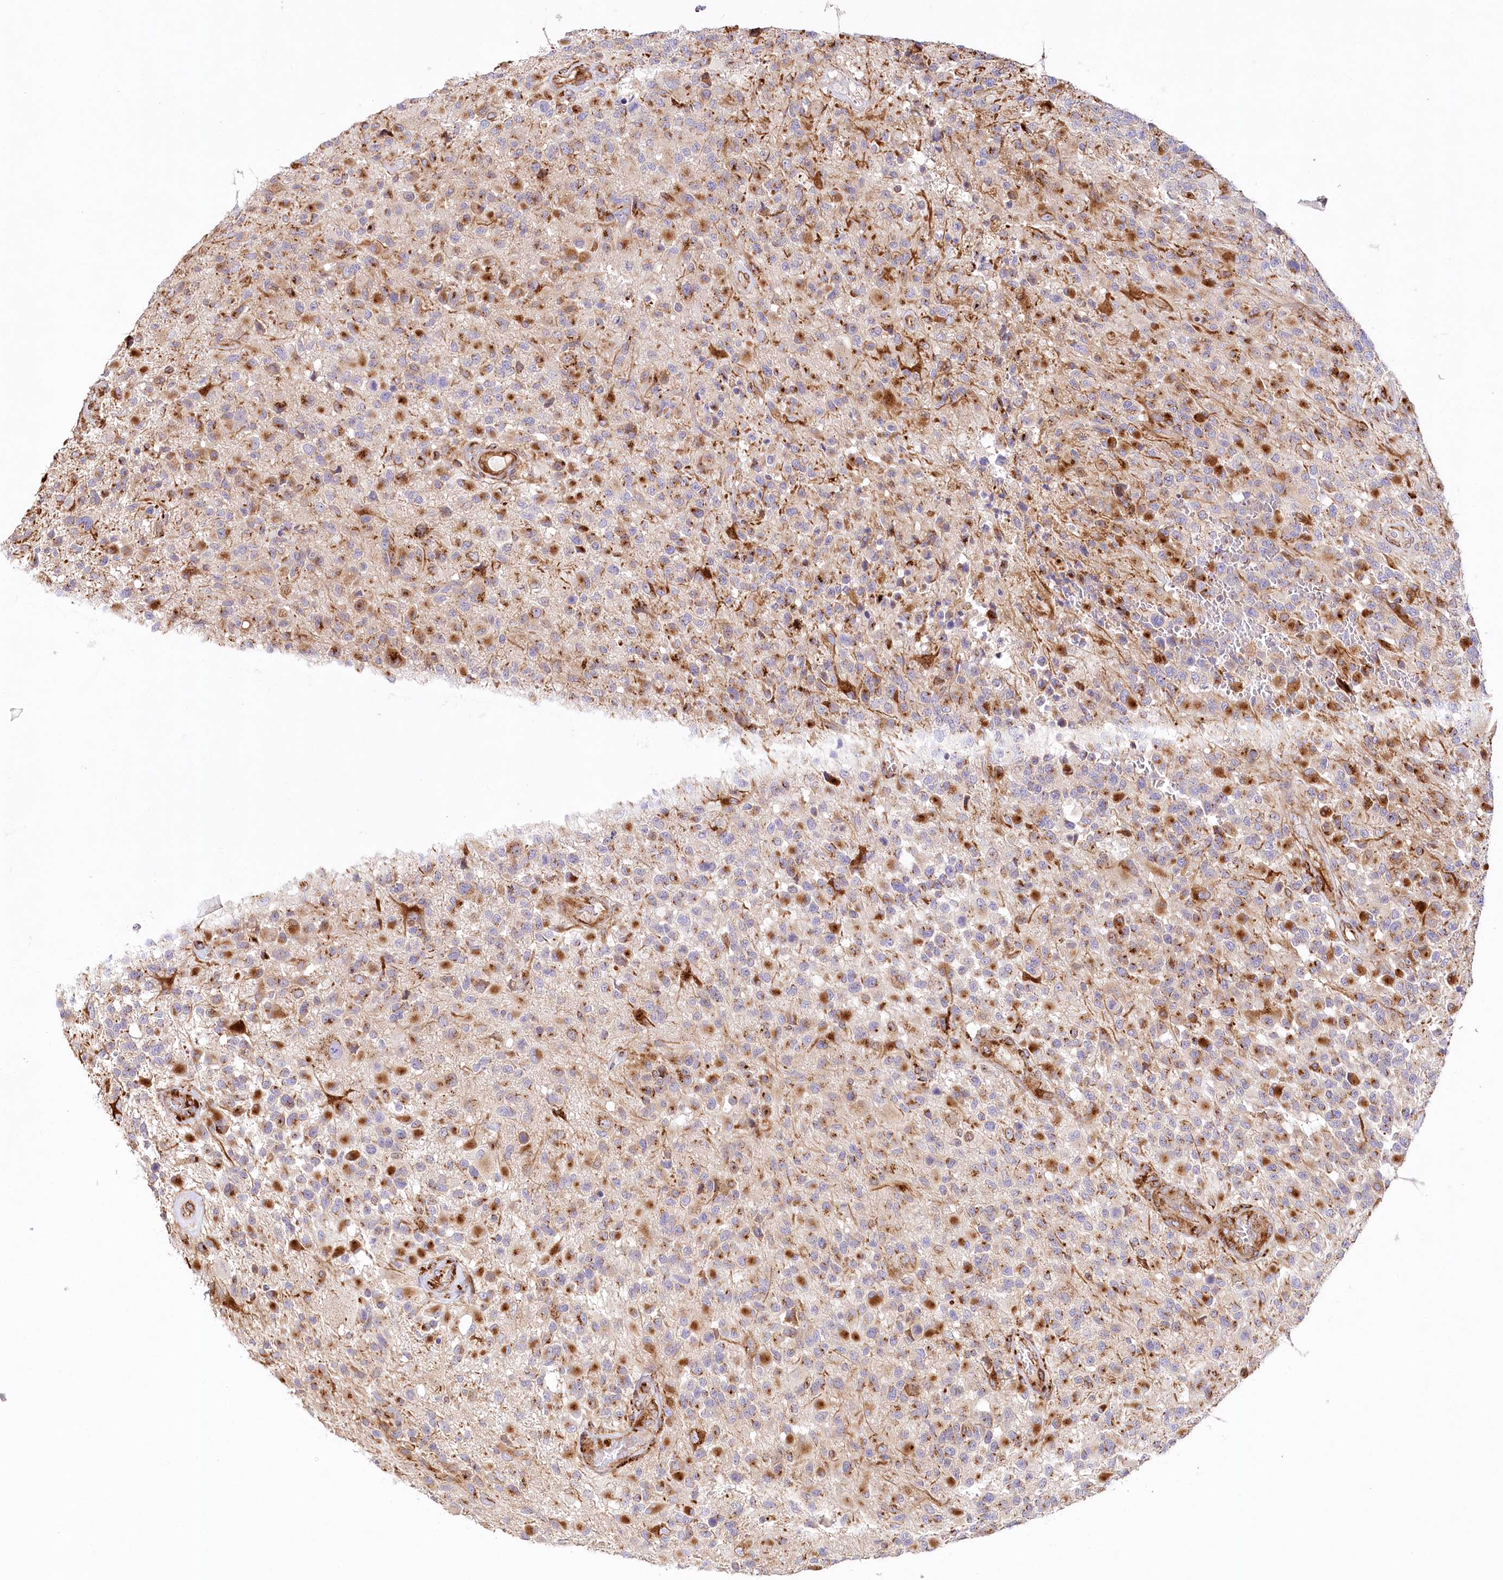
{"staining": {"intensity": "strong", "quantity": "25%-75%", "location": "cytoplasmic/membranous"}, "tissue": "glioma", "cell_type": "Tumor cells", "image_type": "cancer", "snomed": [{"axis": "morphology", "description": "Glioma, malignant, High grade"}, {"axis": "morphology", "description": "Glioblastoma, NOS"}, {"axis": "topography", "description": "Brain"}], "caption": "Immunohistochemical staining of human malignant glioma (high-grade) displays high levels of strong cytoplasmic/membranous expression in approximately 25%-75% of tumor cells.", "gene": "ABRAXAS2", "patient": {"sex": "male", "age": 60}}